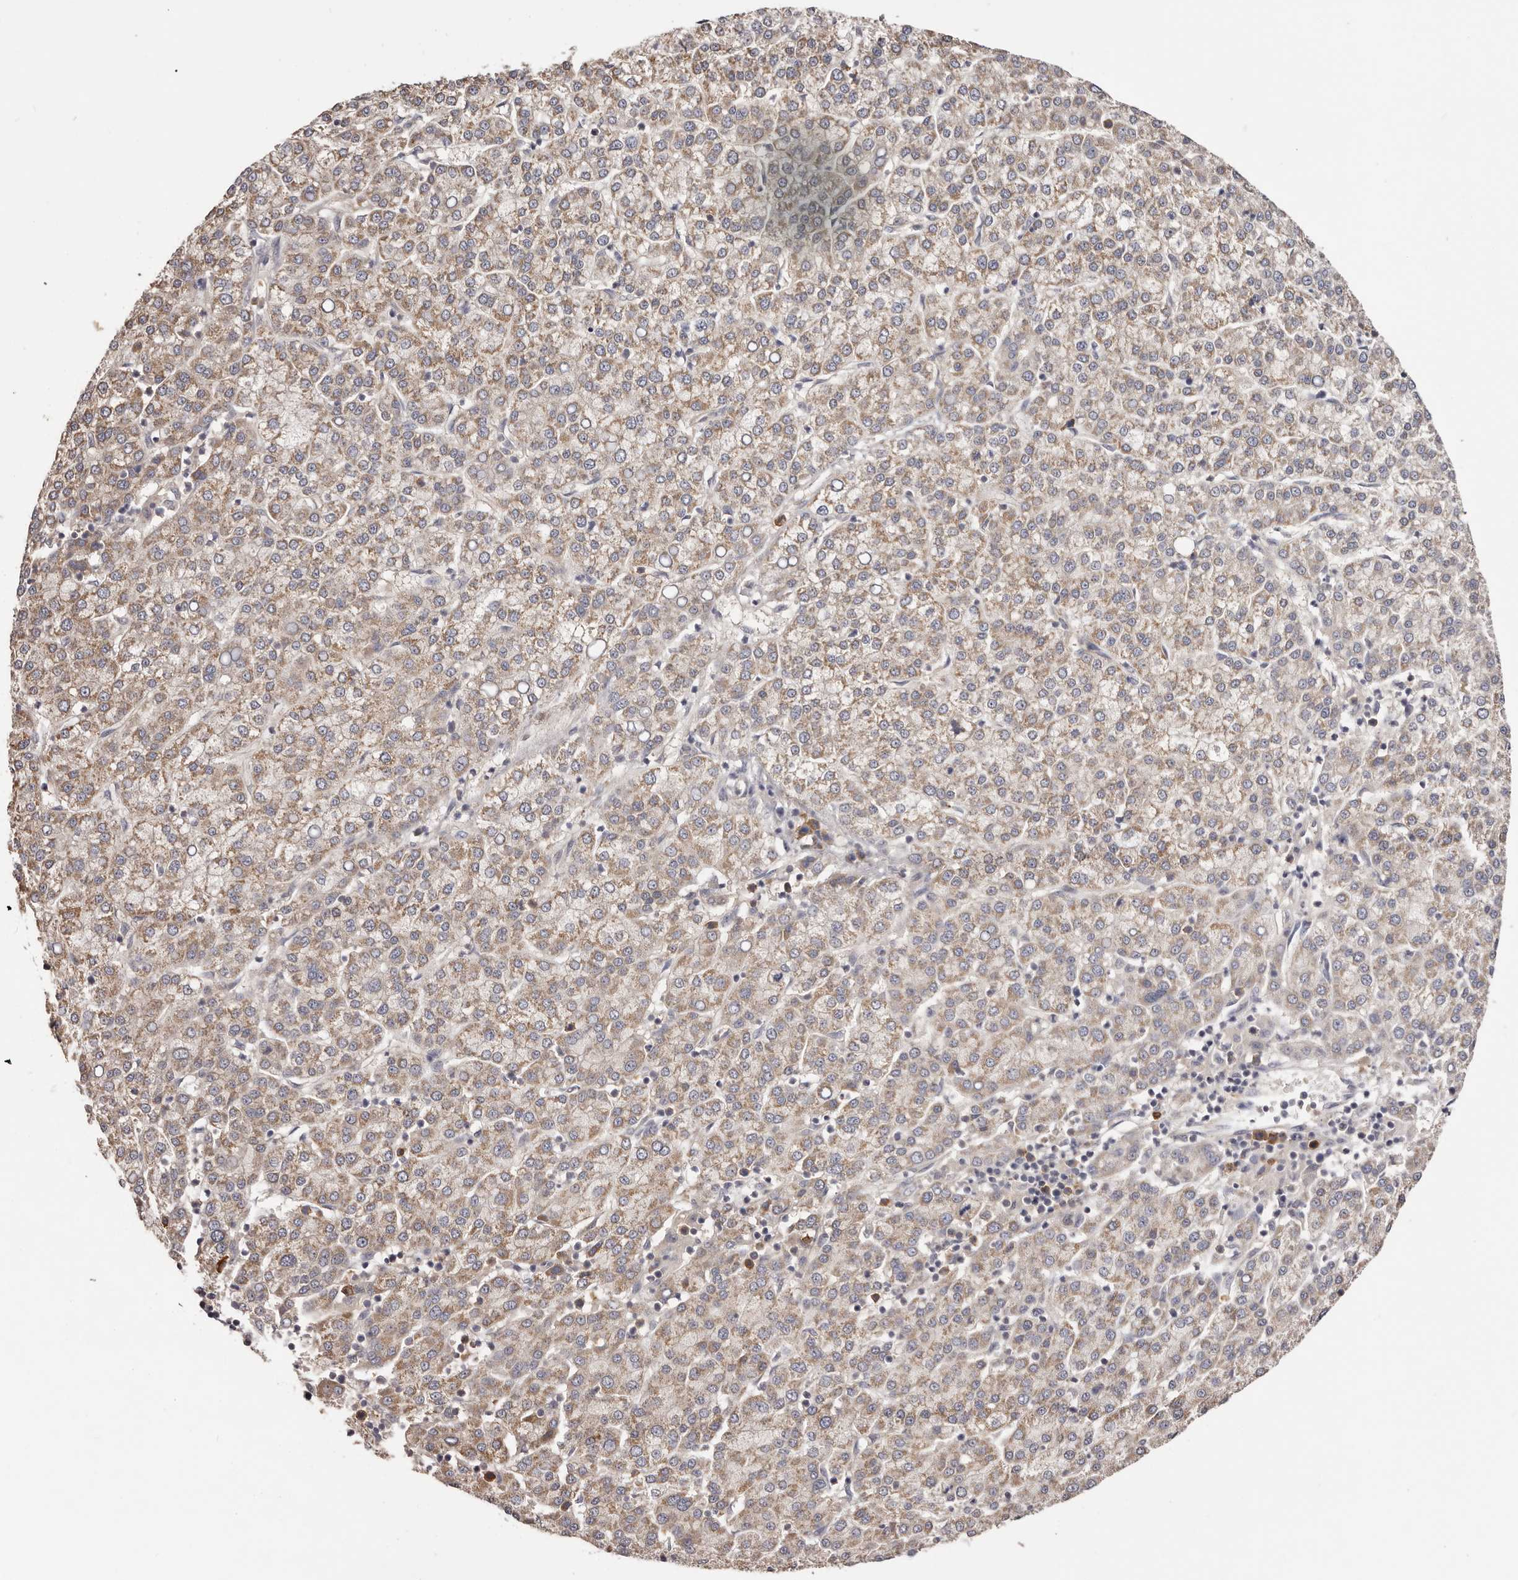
{"staining": {"intensity": "moderate", "quantity": ">75%", "location": "cytoplasmic/membranous"}, "tissue": "liver cancer", "cell_type": "Tumor cells", "image_type": "cancer", "snomed": [{"axis": "morphology", "description": "Carcinoma, Hepatocellular, NOS"}, {"axis": "topography", "description": "Liver"}], "caption": "This is an image of IHC staining of liver hepatocellular carcinoma, which shows moderate expression in the cytoplasmic/membranous of tumor cells.", "gene": "LTV1", "patient": {"sex": "female", "age": 58}}